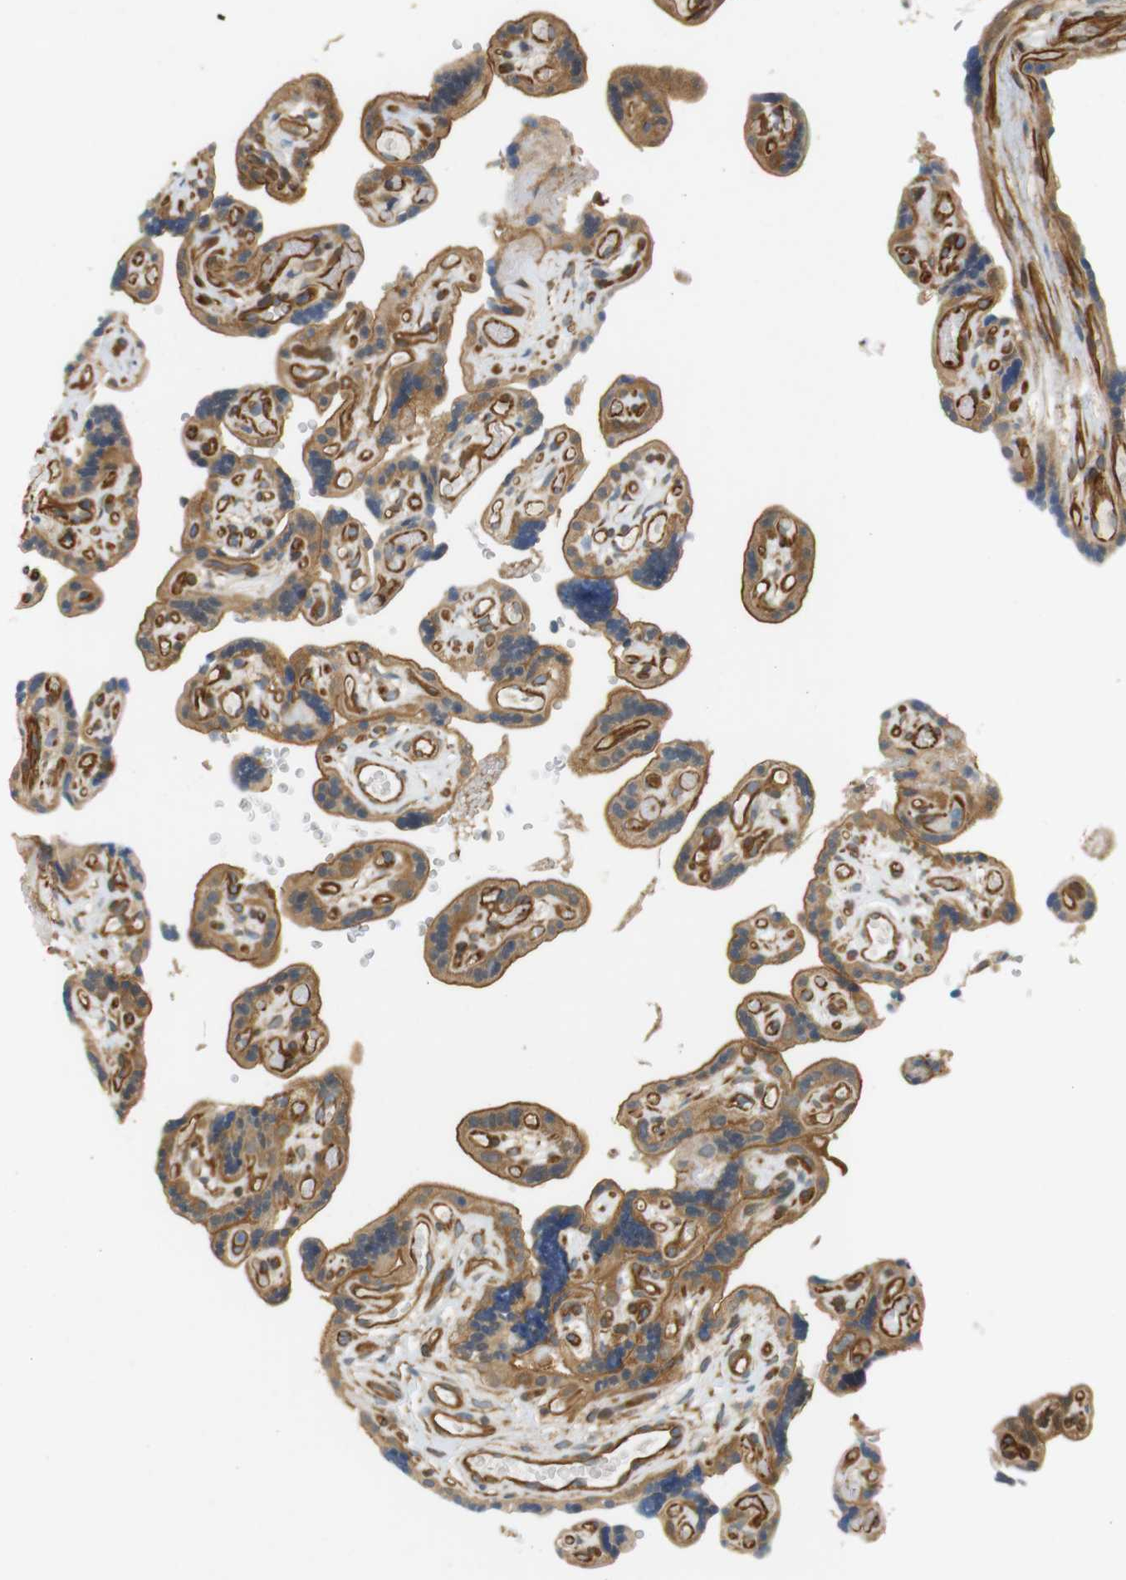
{"staining": {"intensity": "moderate", "quantity": ">75%", "location": "cytoplasmic/membranous,nuclear"}, "tissue": "placenta", "cell_type": "Trophoblastic cells", "image_type": "normal", "snomed": [{"axis": "morphology", "description": "Normal tissue, NOS"}, {"axis": "topography", "description": "Placenta"}], "caption": "Protein expression by immunohistochemistry demonstrates moderate cytoplasmic/membranous,nuclear positivity in approximately >75% of trophoblastic cells in unremarkable placenta.", "gene": "CYTH3", "patient": {"sex": "female", "age": 30}}